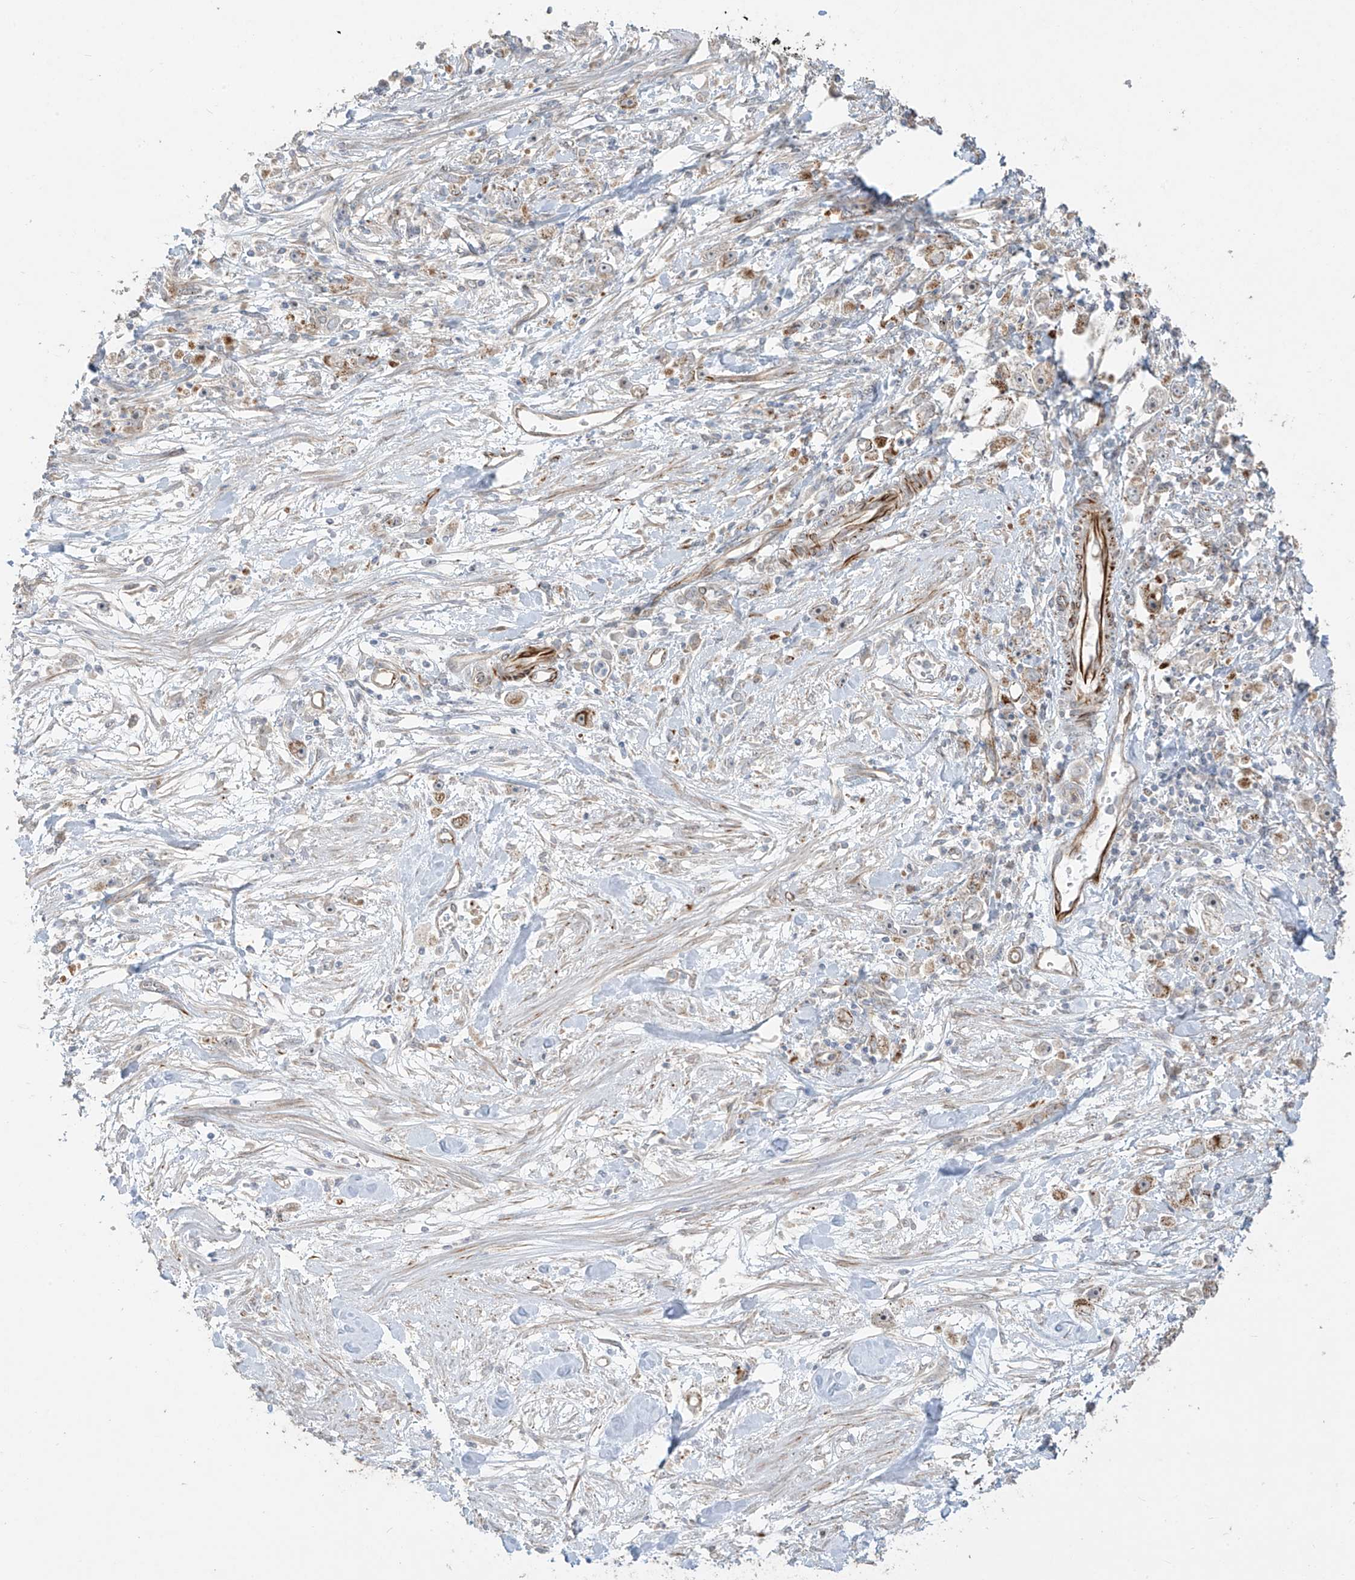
{"staining": {"intensity": "weak", "quantity": "25%-75%", "location": "cytoplasmic/membranous"}, "tissue": "stomach cancer", "cell_type": "Tumor cells", "image_type": "cancer", "snomed": [{"axis": "morphology", "description": "Adenocarcinoma, NOS"}, {"axis": "topography", "description": "Stomach"}], "caption": "A high-resolution histopathology image shows immunohistochemistry (IHC) staining of stomach adenocarcinoma, which shows weak cytoplasmic/membranous expression in approximately 25%-75% of tumor cells.", "gene": "DCDC2", "patient": {"sex": "female", "age": 59}}